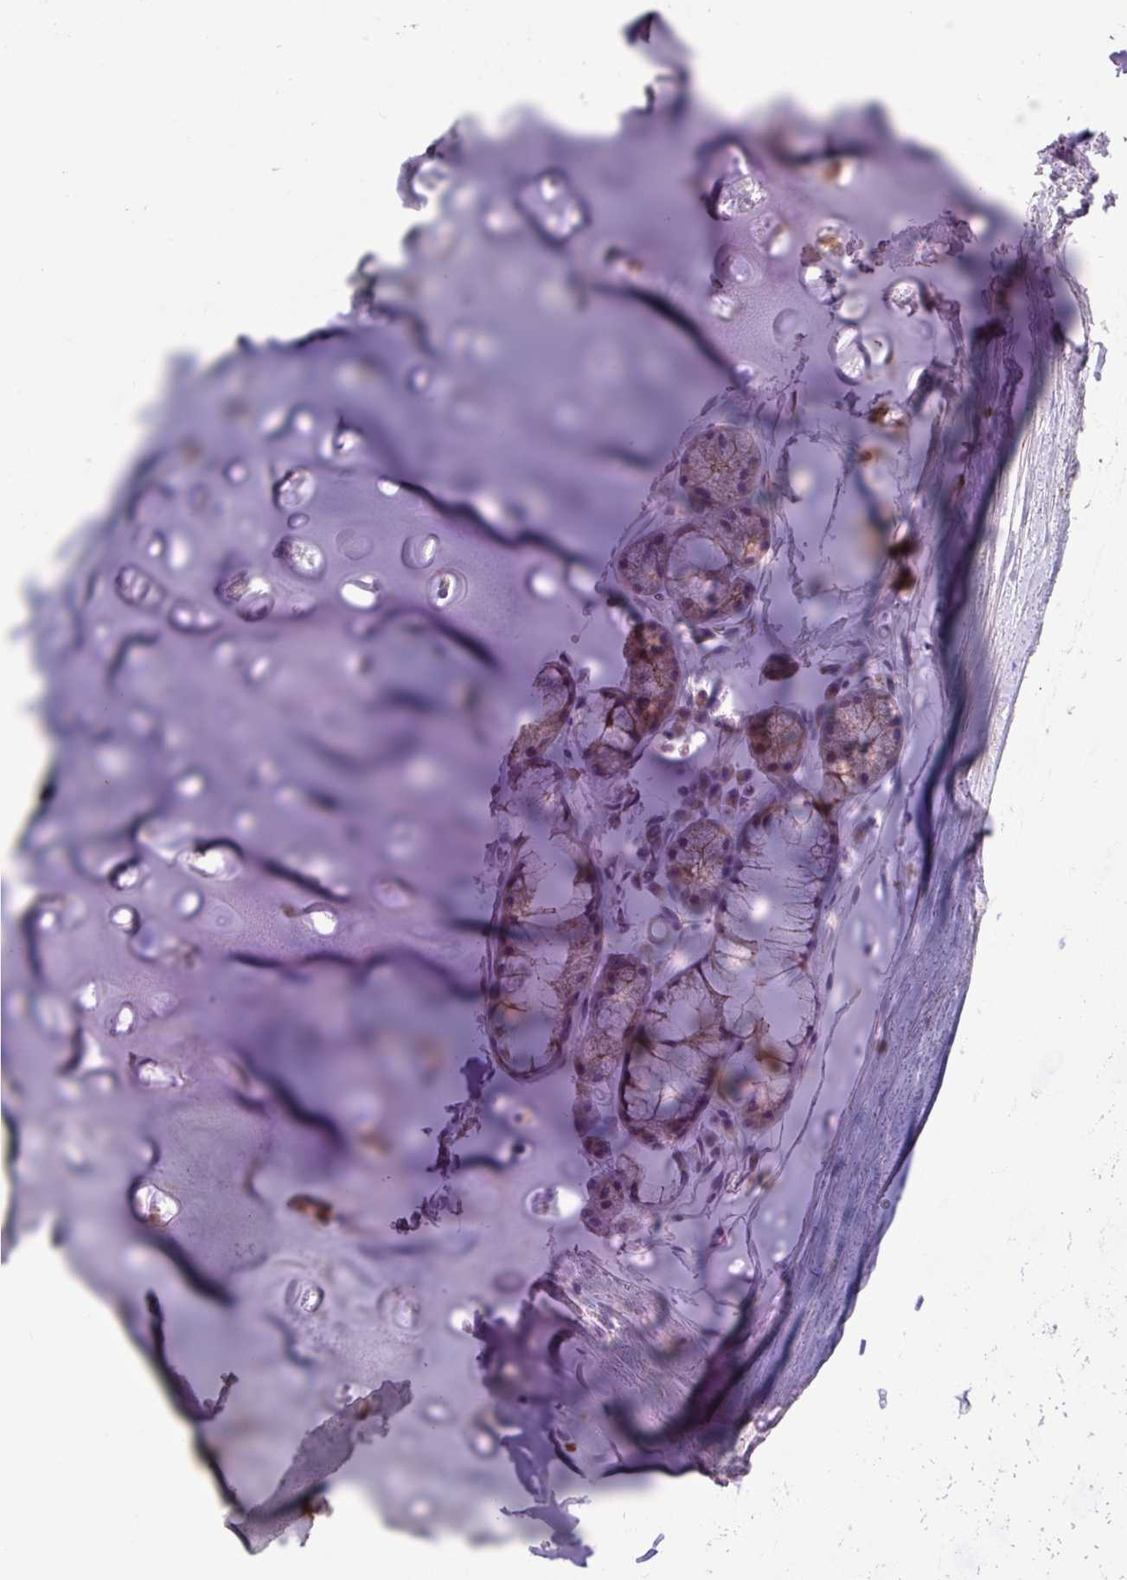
{"staining": {"intensity": "moderate", "quantity": "<25%", "location": "cytoplasmic/membranous"}, "tissue": "soft tissue", "cell_type": "Chondrocytes", "image_type": "normal", "snomed": [{"axis": "morphology", "description": "Normal tissue, NOS"}, {"axis": "topography", "description": "Lymph node"}, {"axis": "topography", "description": "Cartilage tissue"}, {"axis": "topography", "description": "Bronchus"}], "caption": "Immunohistochemical staining of benign human soft tissue exhibits <25% levels of moderate cytoplasmic/membranous protein expression in about <25% of chondrocytes. The protein of interest is stained brown, and the nuclei are stained in blue (DAB IHC with brightfield microscopy, high magnification).", "gene": "IQCJ", "patient": {"sex": "female", "age": 70}}